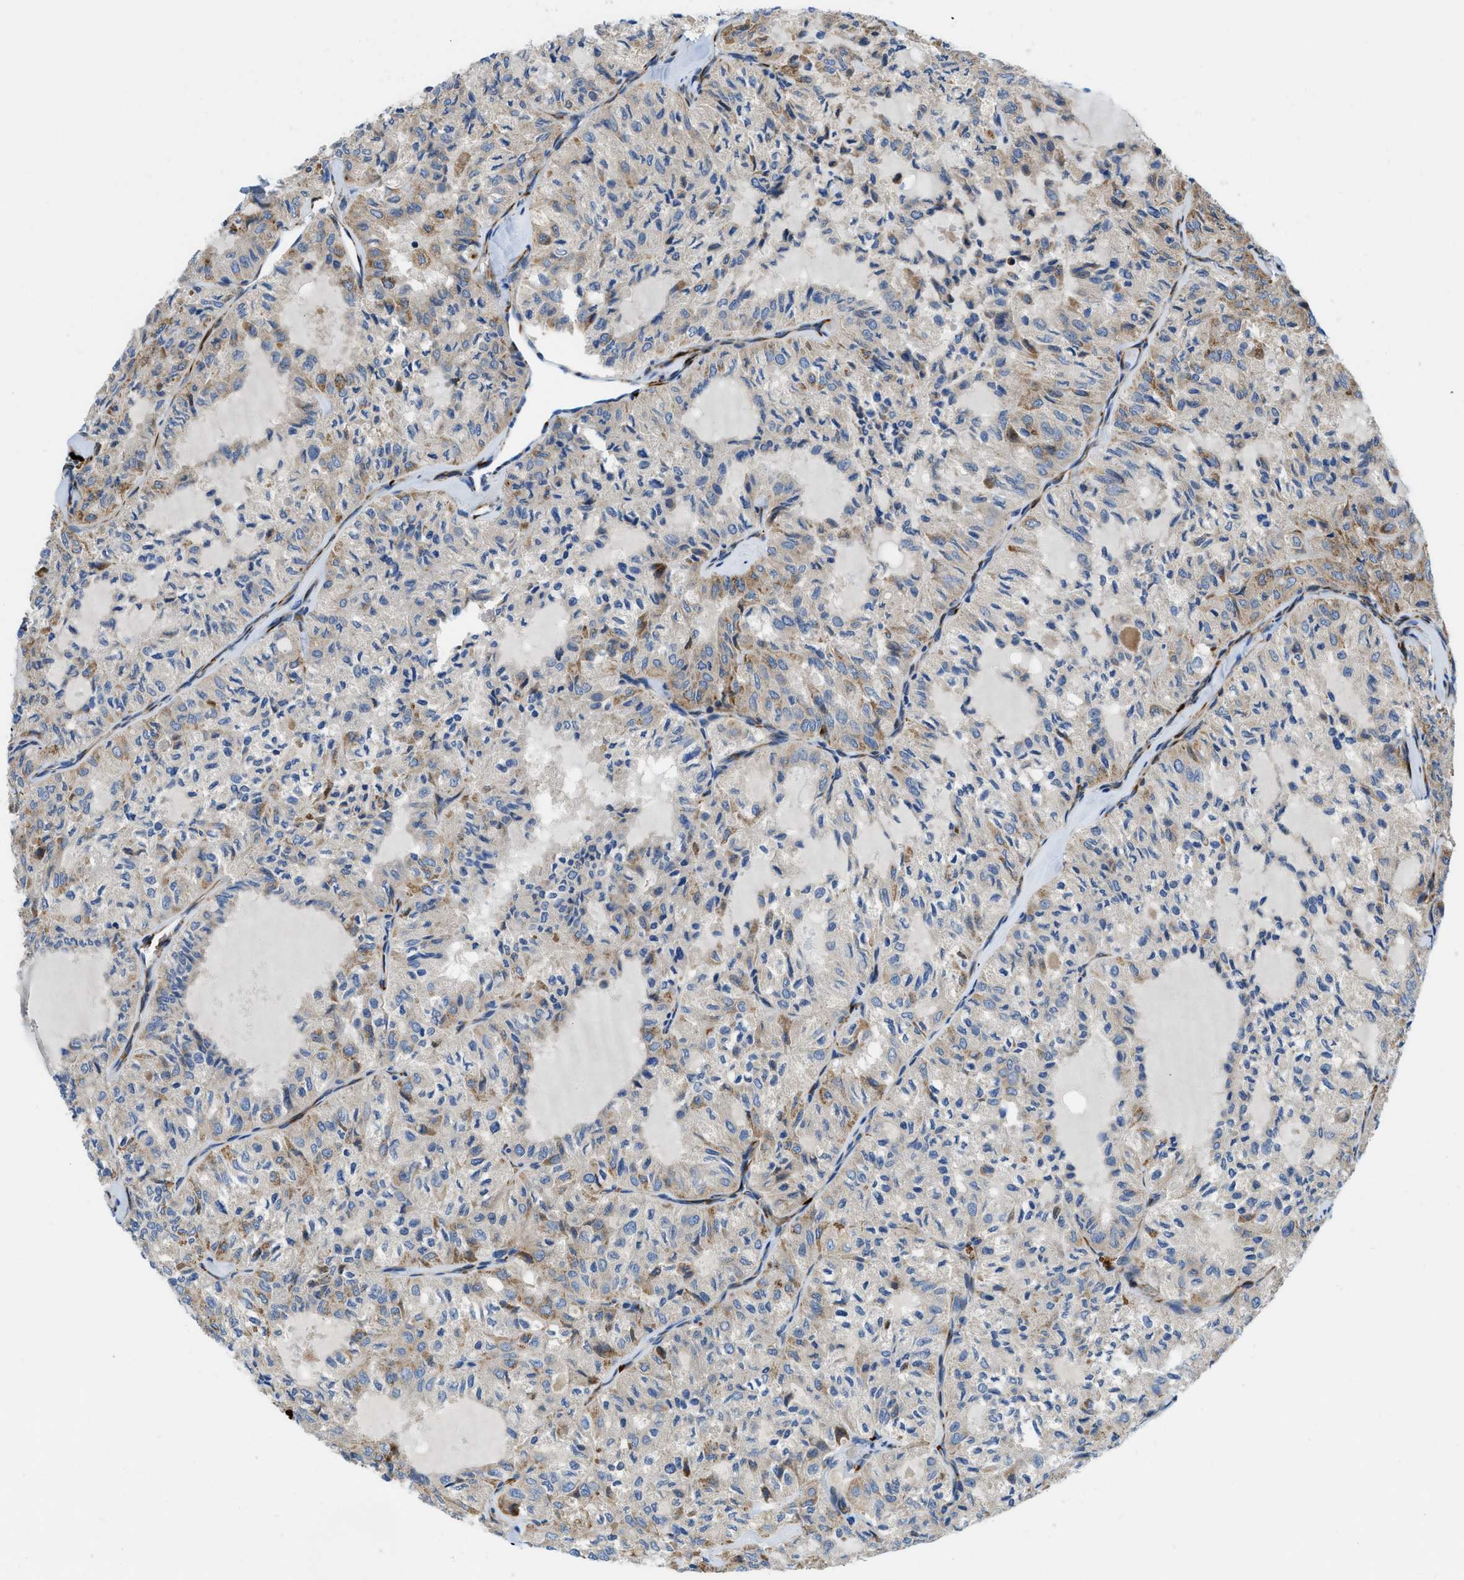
{"staining": {"intensity": "weak", "quantity": "25%-75%", "location": "cytoplasmic/membranous"}, "tissue": "thyroid cancer", "cell_type": "Tumor cells", "image_type": "cancer", "snomed": [{"axis": "morphology", "description": "Follicular adenoma carcinoma, NOS"}, {"axis": "topography", "description": "Thyroid gland"}], "caption": "Human thyroid follicular adenoma carcinoma stained with a protein marker shows weak staining in tumor cells.", "gene": "ZNF831", "patient": {"sex": "male", "age": 75}}